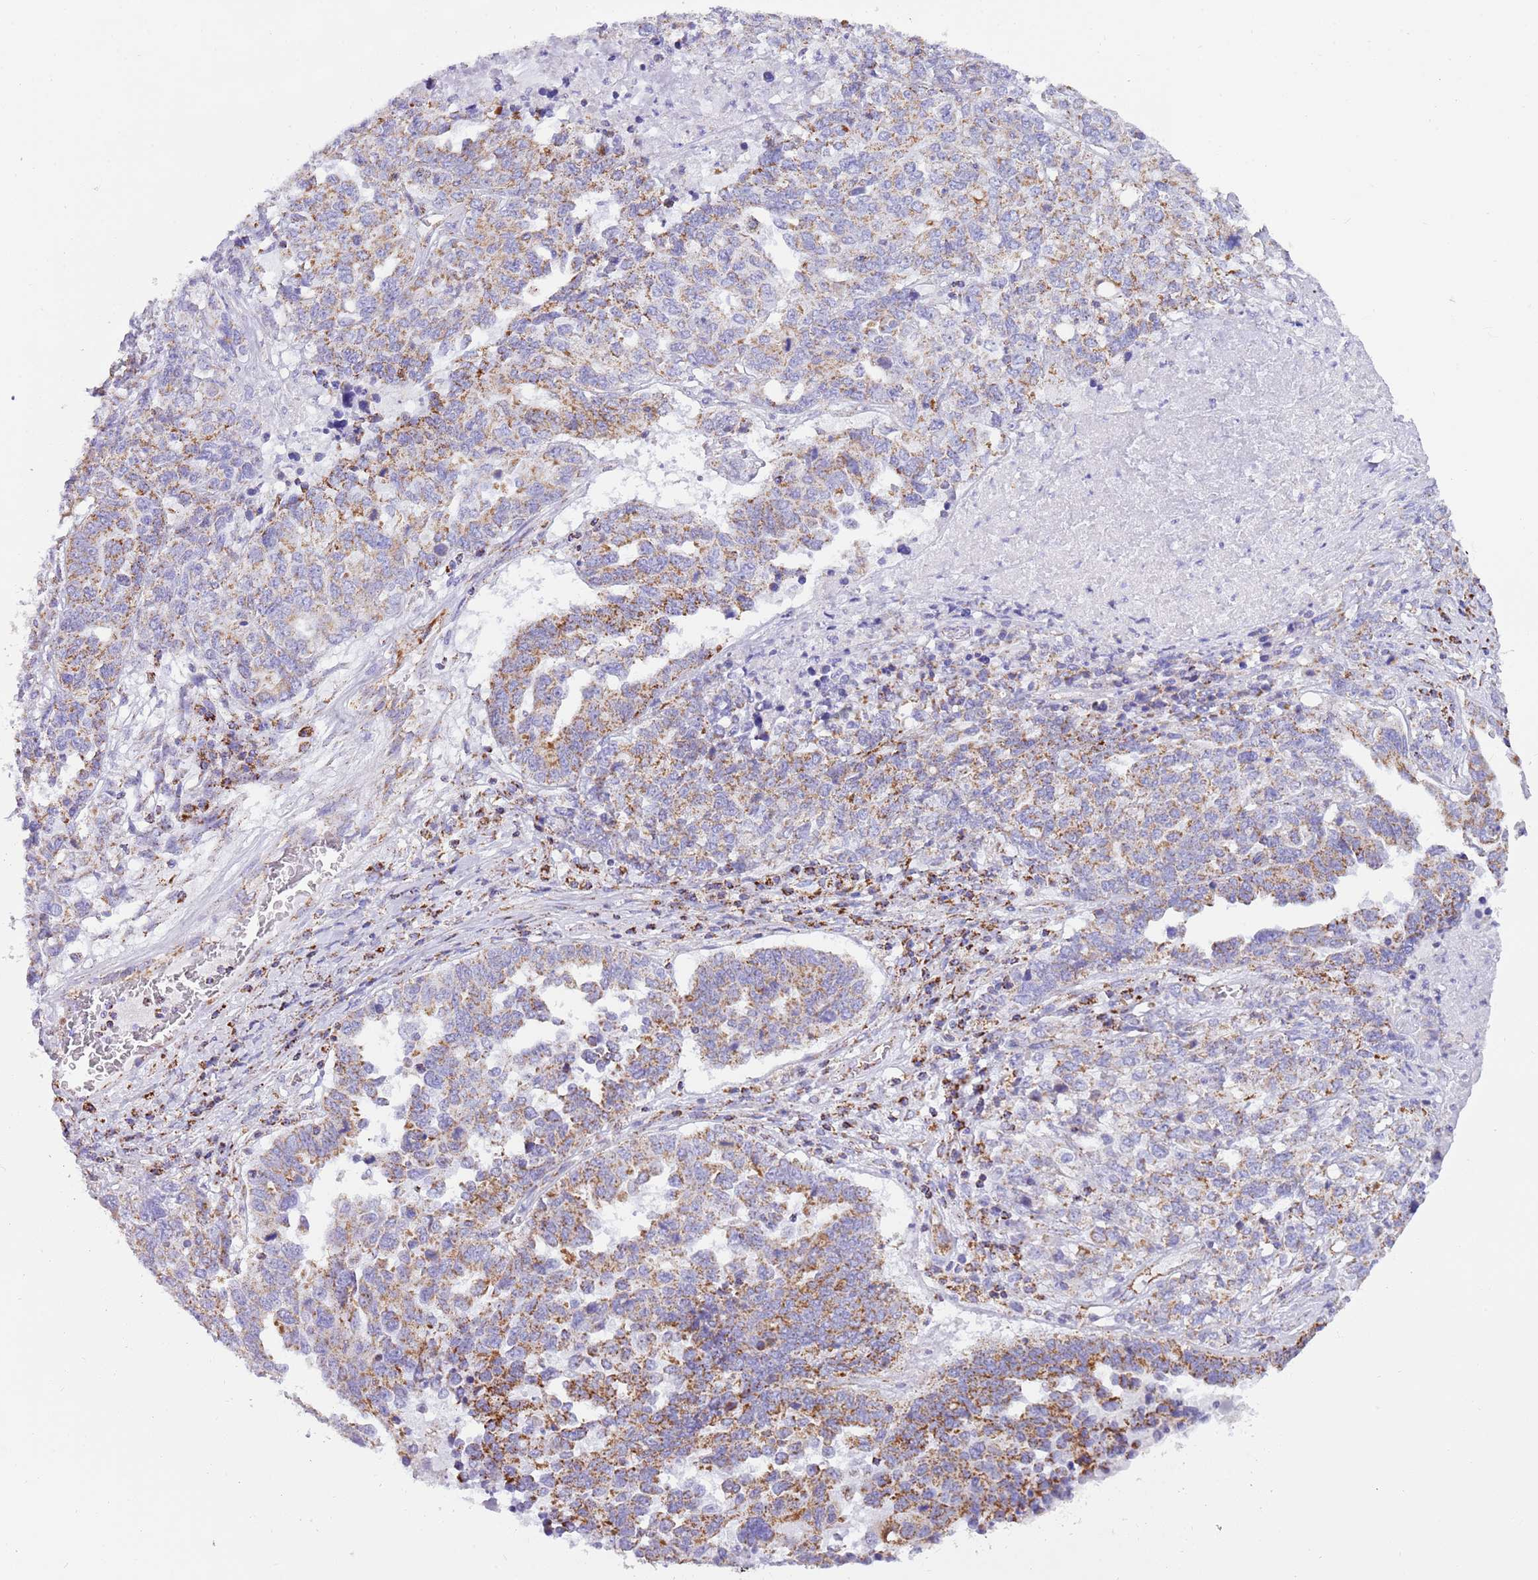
{"staining": {"intensity": "moderate", "quantity": ">75%", "location": "cytoplasmic/membranous"}, "tissue": "ovarian cancer", "cell_type": "Tumor cells", "image_type": "cancer", "snomed": [{"axis": "morphology", "description": "Carcinoma, endometroid"}, {"axis": "topography", "description": "Ovary"}], "caption": "Ovarian cancer stained with immunohistochemistry demonstrates moderate cytoplasmic/membranous positivity in approximately >75% of tumor cells. Ihc stains the protein in brown and the nuclei are stained blue.", "gene": "SUCLG2", "patient": {"sex": "female", "age": 62}}